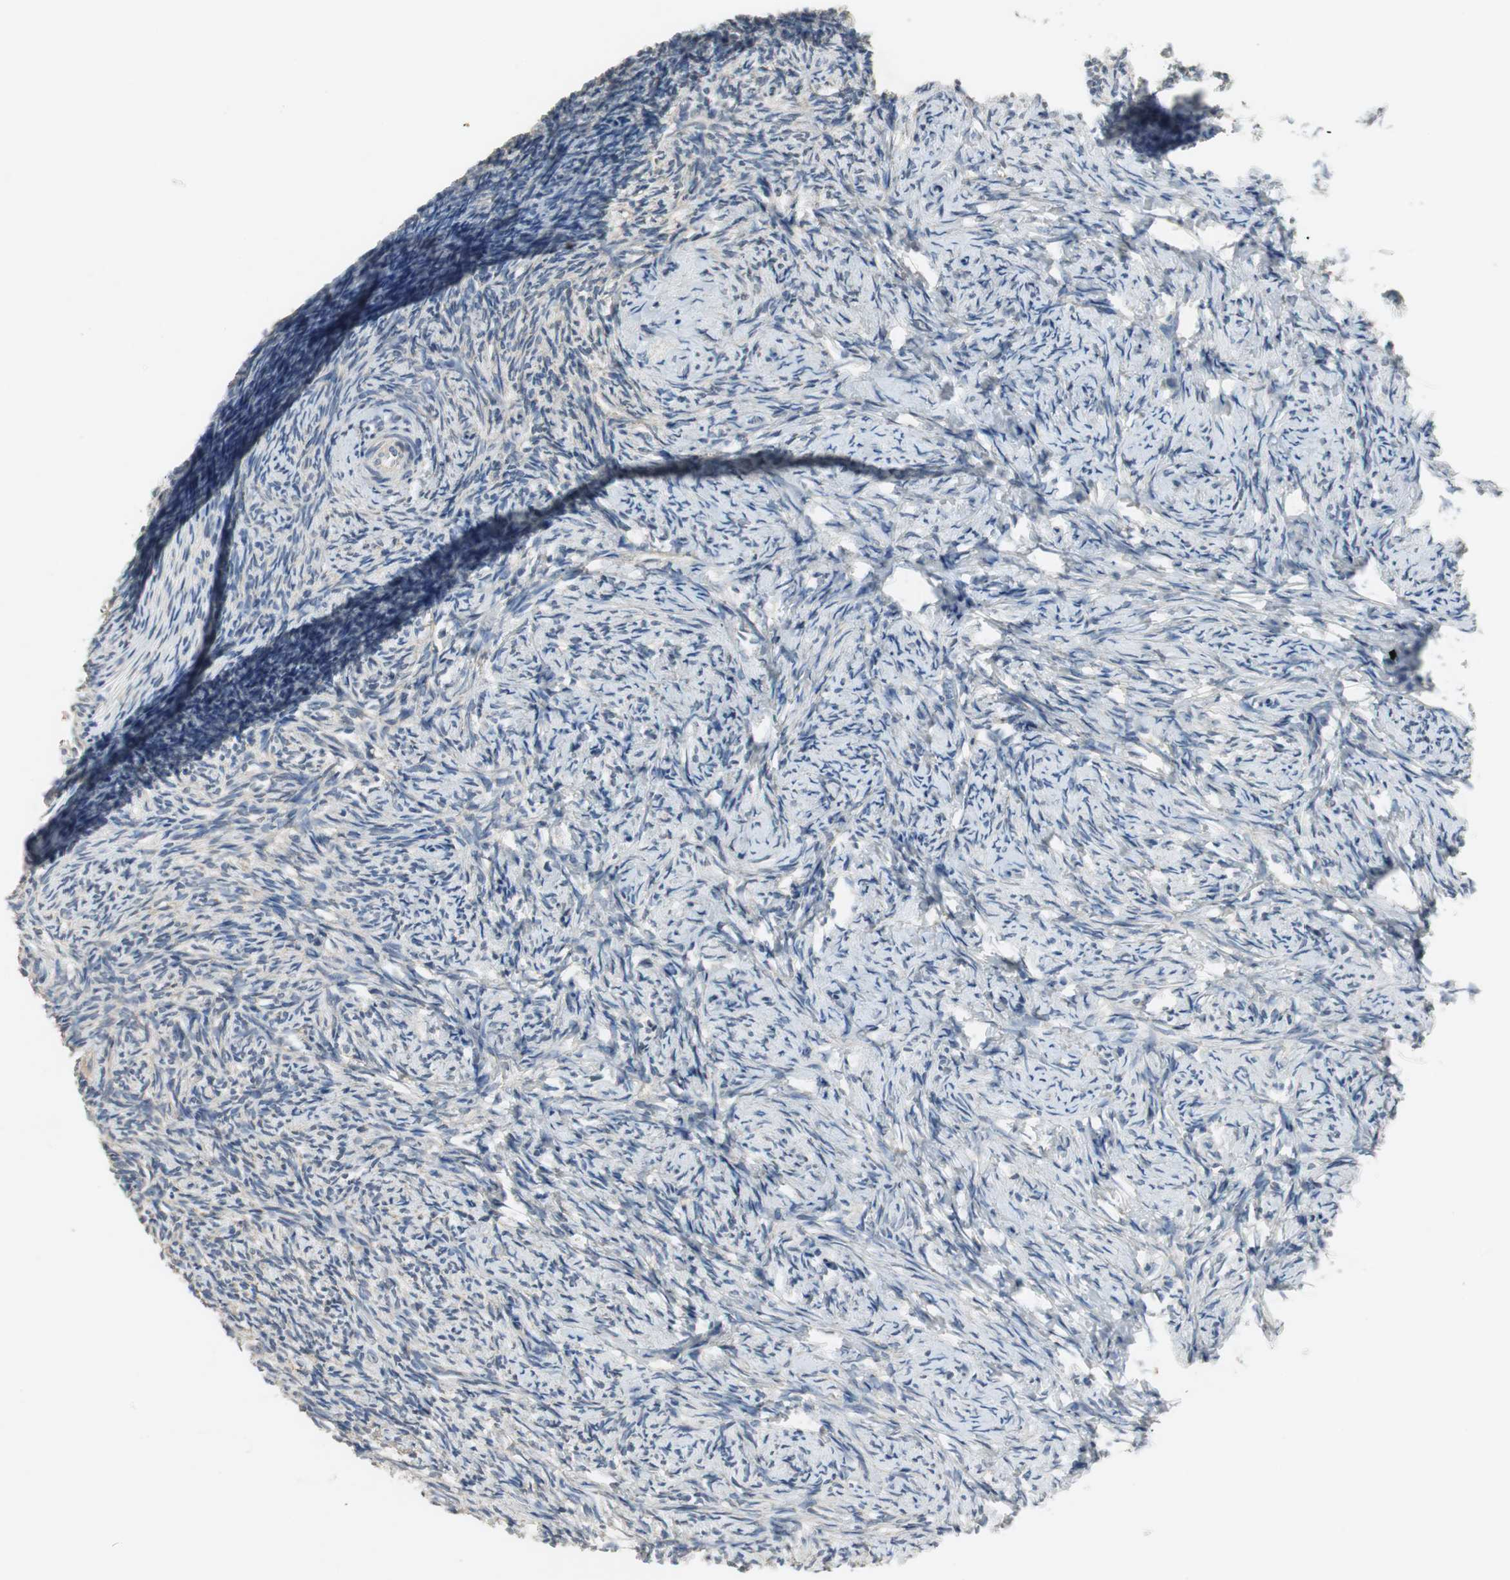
{"staining": {"intensity": "negative", "quantity": "none", "location": "none"}, "tissue": "ovary", "cell_type": "Ovarian stroma cells", "image_type": "normal", "snomed": [{"axis": "morphology", "description": "Normal tissue, NOS"}, {"axis": "topography", "description": "Ovary"}], "caption": "Ovarian stroma cells are negative for brown protein staining in unremarkable ovary. Nuclei are stained in blue.", "gene": "MTIF2", "patient": {"sex": "female", "age": 60}}